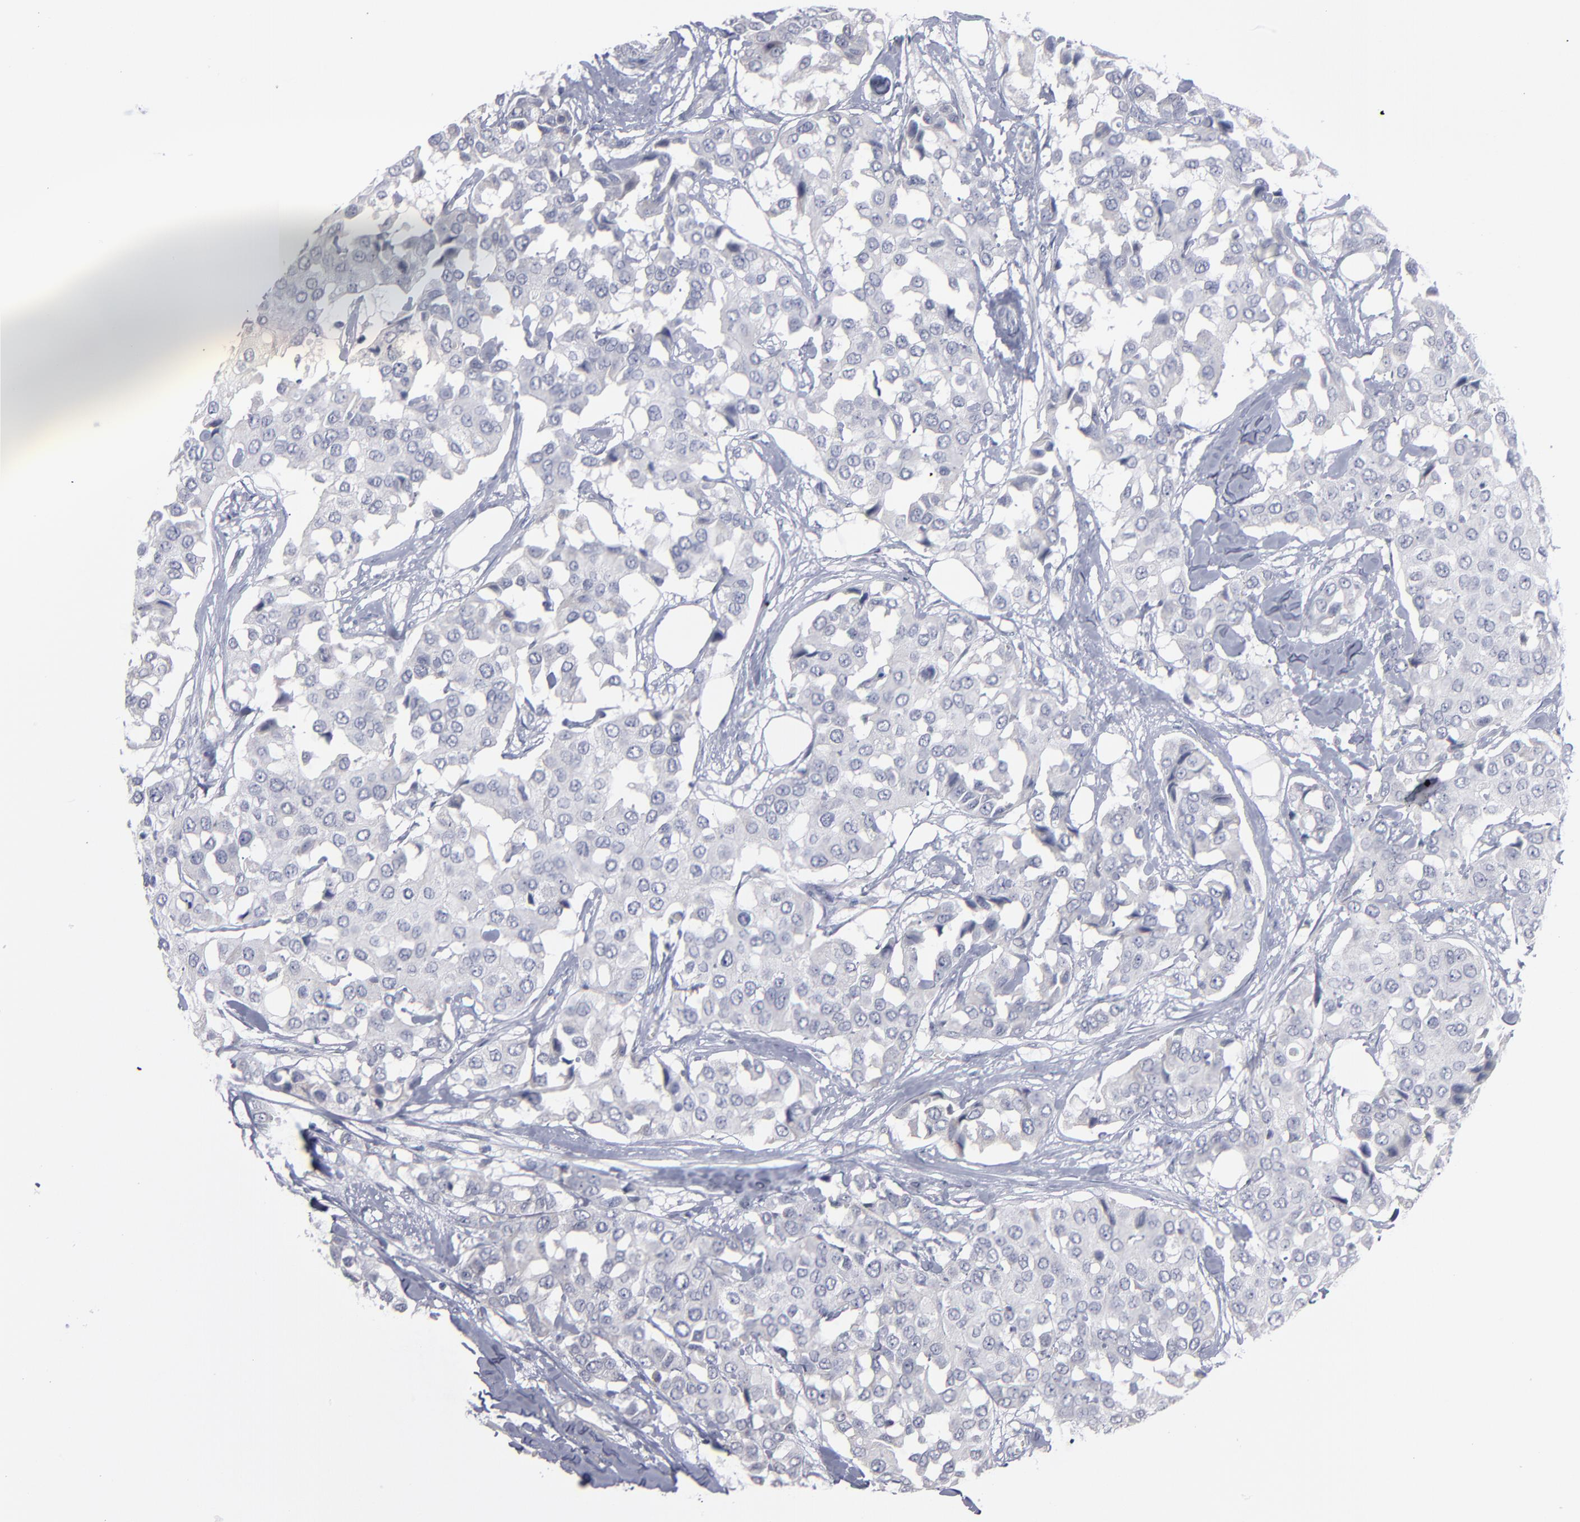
{"staining": {"intensity": "negative", "quantity": "none", "location": "none"}, "tissue": "breast cancer", "cell_type": "Tumor cells", "image_type": "cancer", "snomed": [{"axis": "morphology", "description": "Duct carcinoma"}, {"axis": "topography", "description": "Breast"}], "caption": "Immunohistochemistry (IHC) of breast intraductal carcinoma demonstrates no expression in tumor cells.", "gene": "RPH3A", "patient": {"sex": "female", "age": 80}}